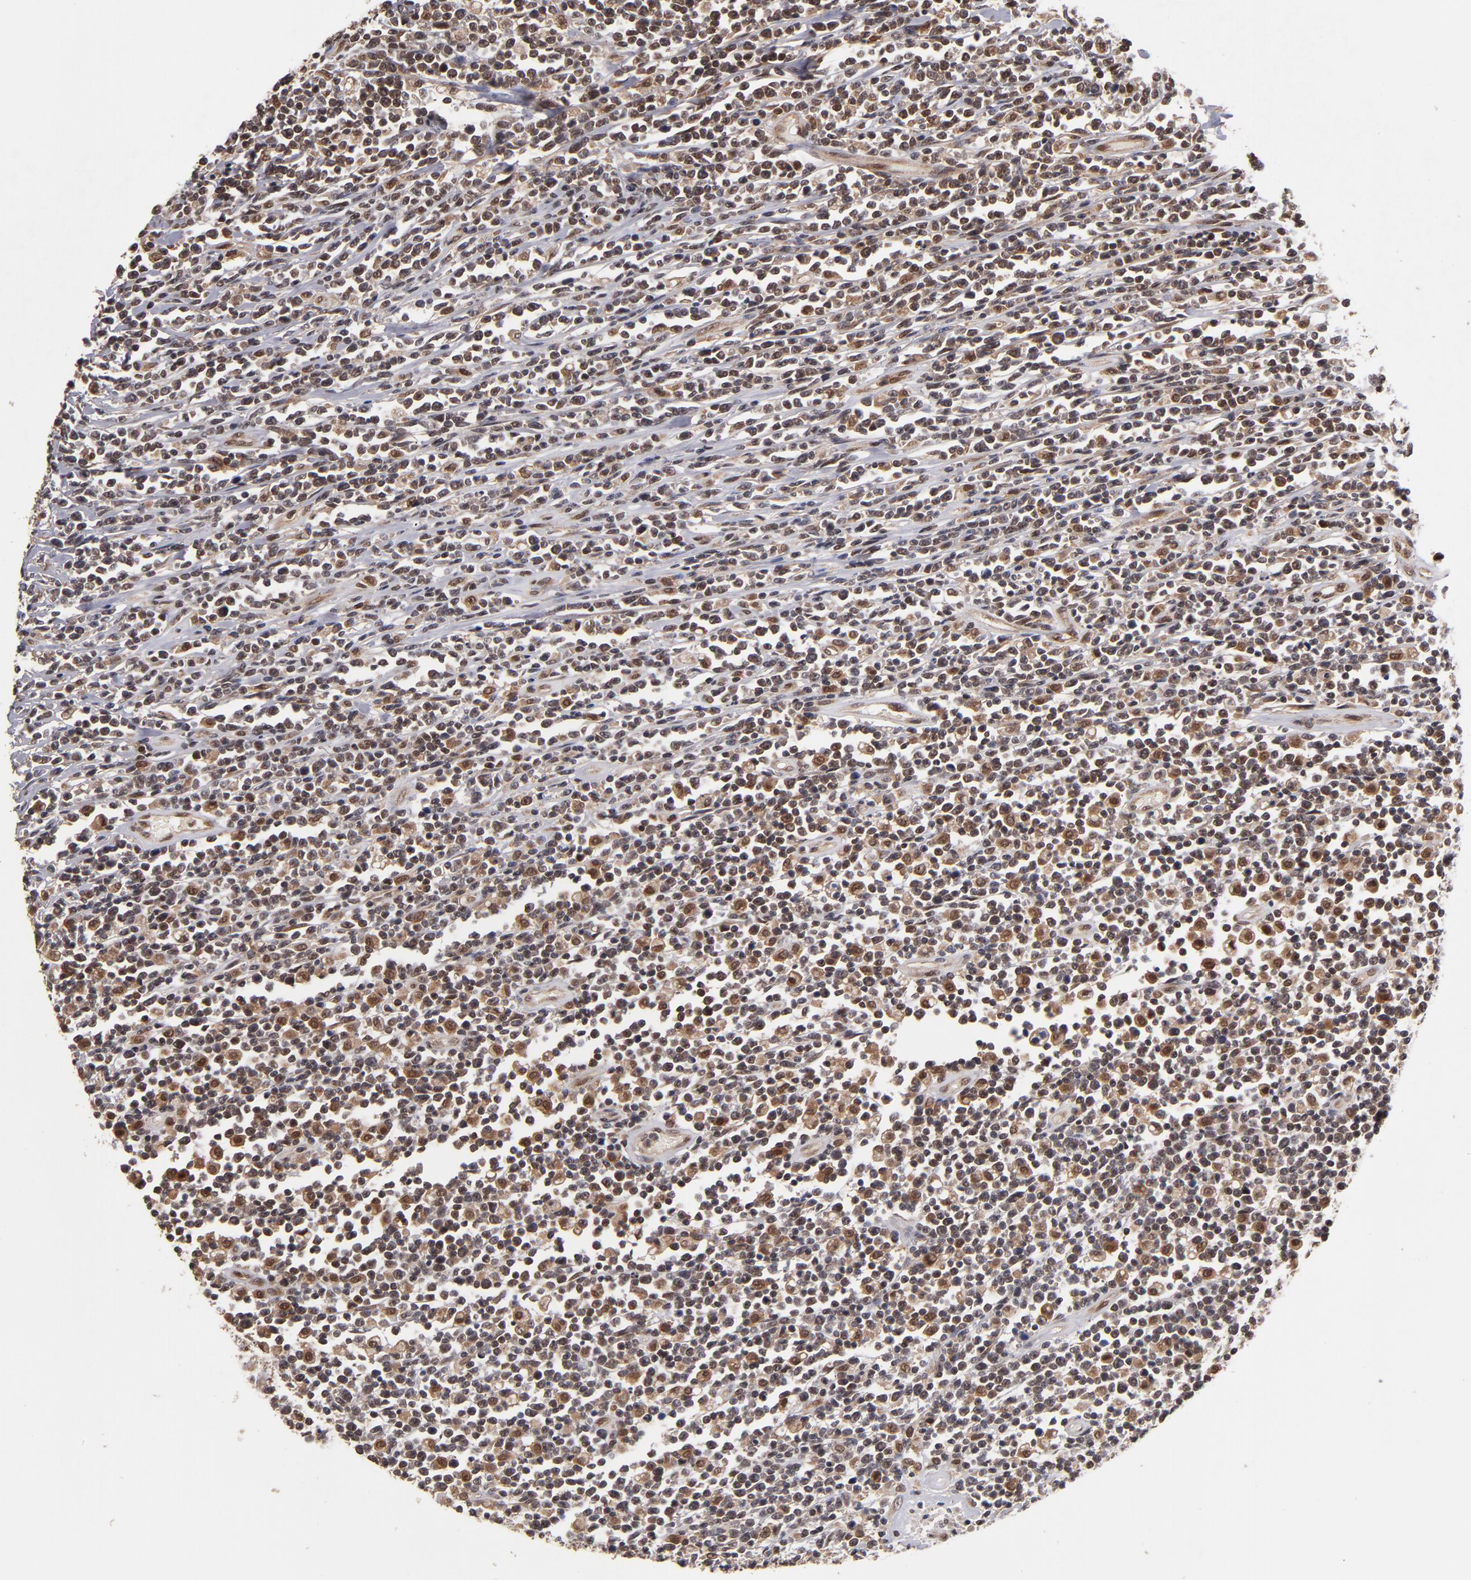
{"staining": {"intensity": "weak", "quantity": "25%-75%", "location": "cytoplasmic/membranous"}, "tissue": "lymphoma", "cell_type": "Tumor cells", "image_type": "cancer", "snomed": [{"axis": "morphology", "description": "Malignant lymphoma, non-Hodgkin's type, High grade"}, {"axis": "topography", "description": "Colon"}], "caption": "The histopathology image displays staining of malignant lymphoma, non-Hodgkin's type (high-grade), revealing weak cytoplasmic/membranous protein staining (brown color) within tumor cells.", "gene": "CUL5", "patient": {"sex": "male", "age": 82}}